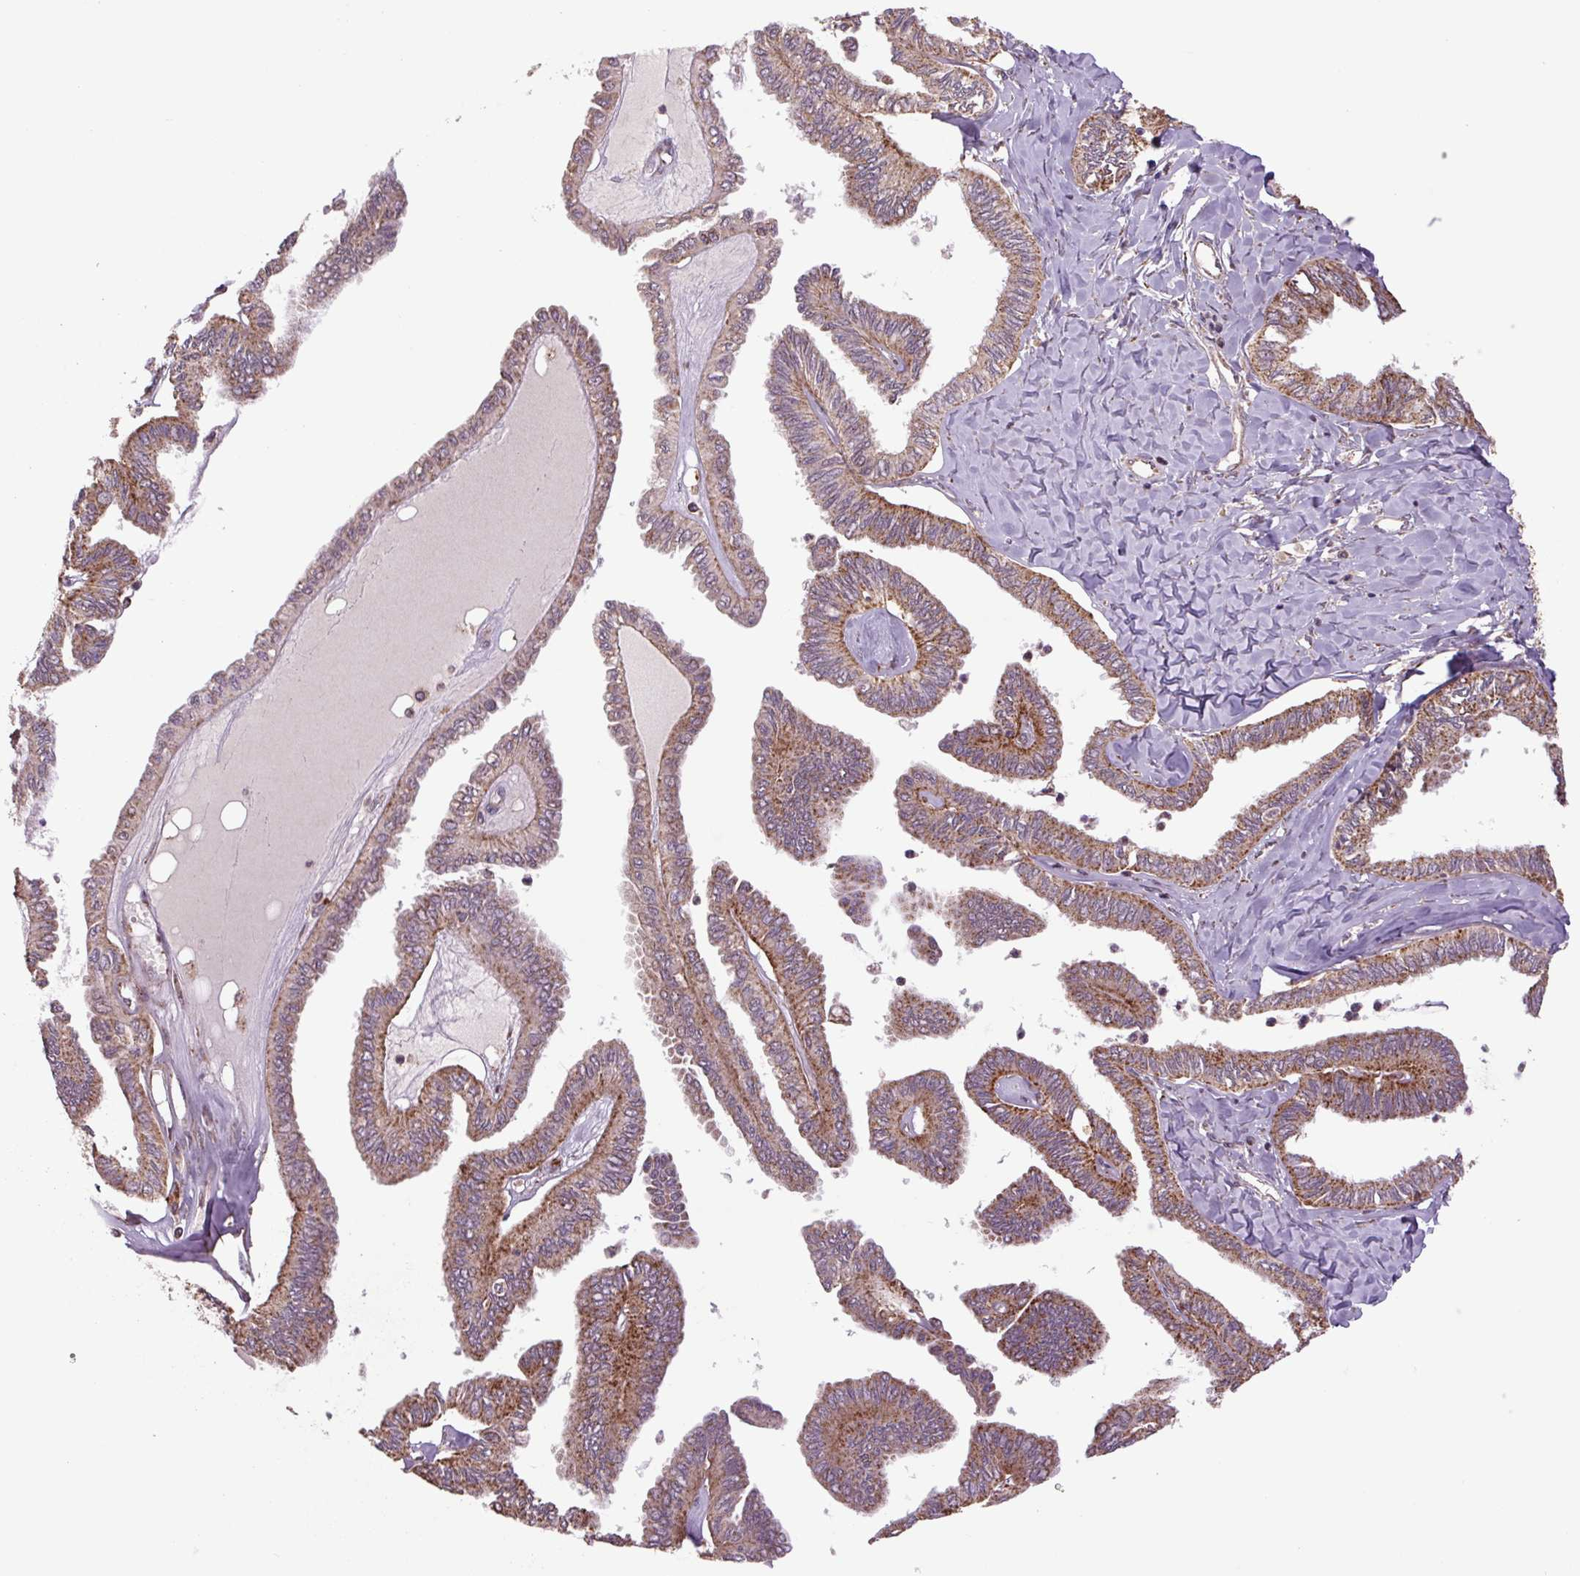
{"staining": {"intensity": "moderate", "quantity": ">75%", "location": "cytoplasmic/membranous"}, "tissue": "ovarian cancer", "cell_type": "Tumor cells", "image_type": "cancer", "snomed": [{"axis": "morphology", "description": "Carcinoma, endometroid"}, {"axis": "topography", "description": "Ovary"}], "caption": "Tumor cells display medium levels of moderate cytoplasmic/membranous expression in approximately >75% of cells in human endometroid carcinoma (ovarian).", "gene": "TMEM160", "patient": {"sex": "female", "age": 70}}